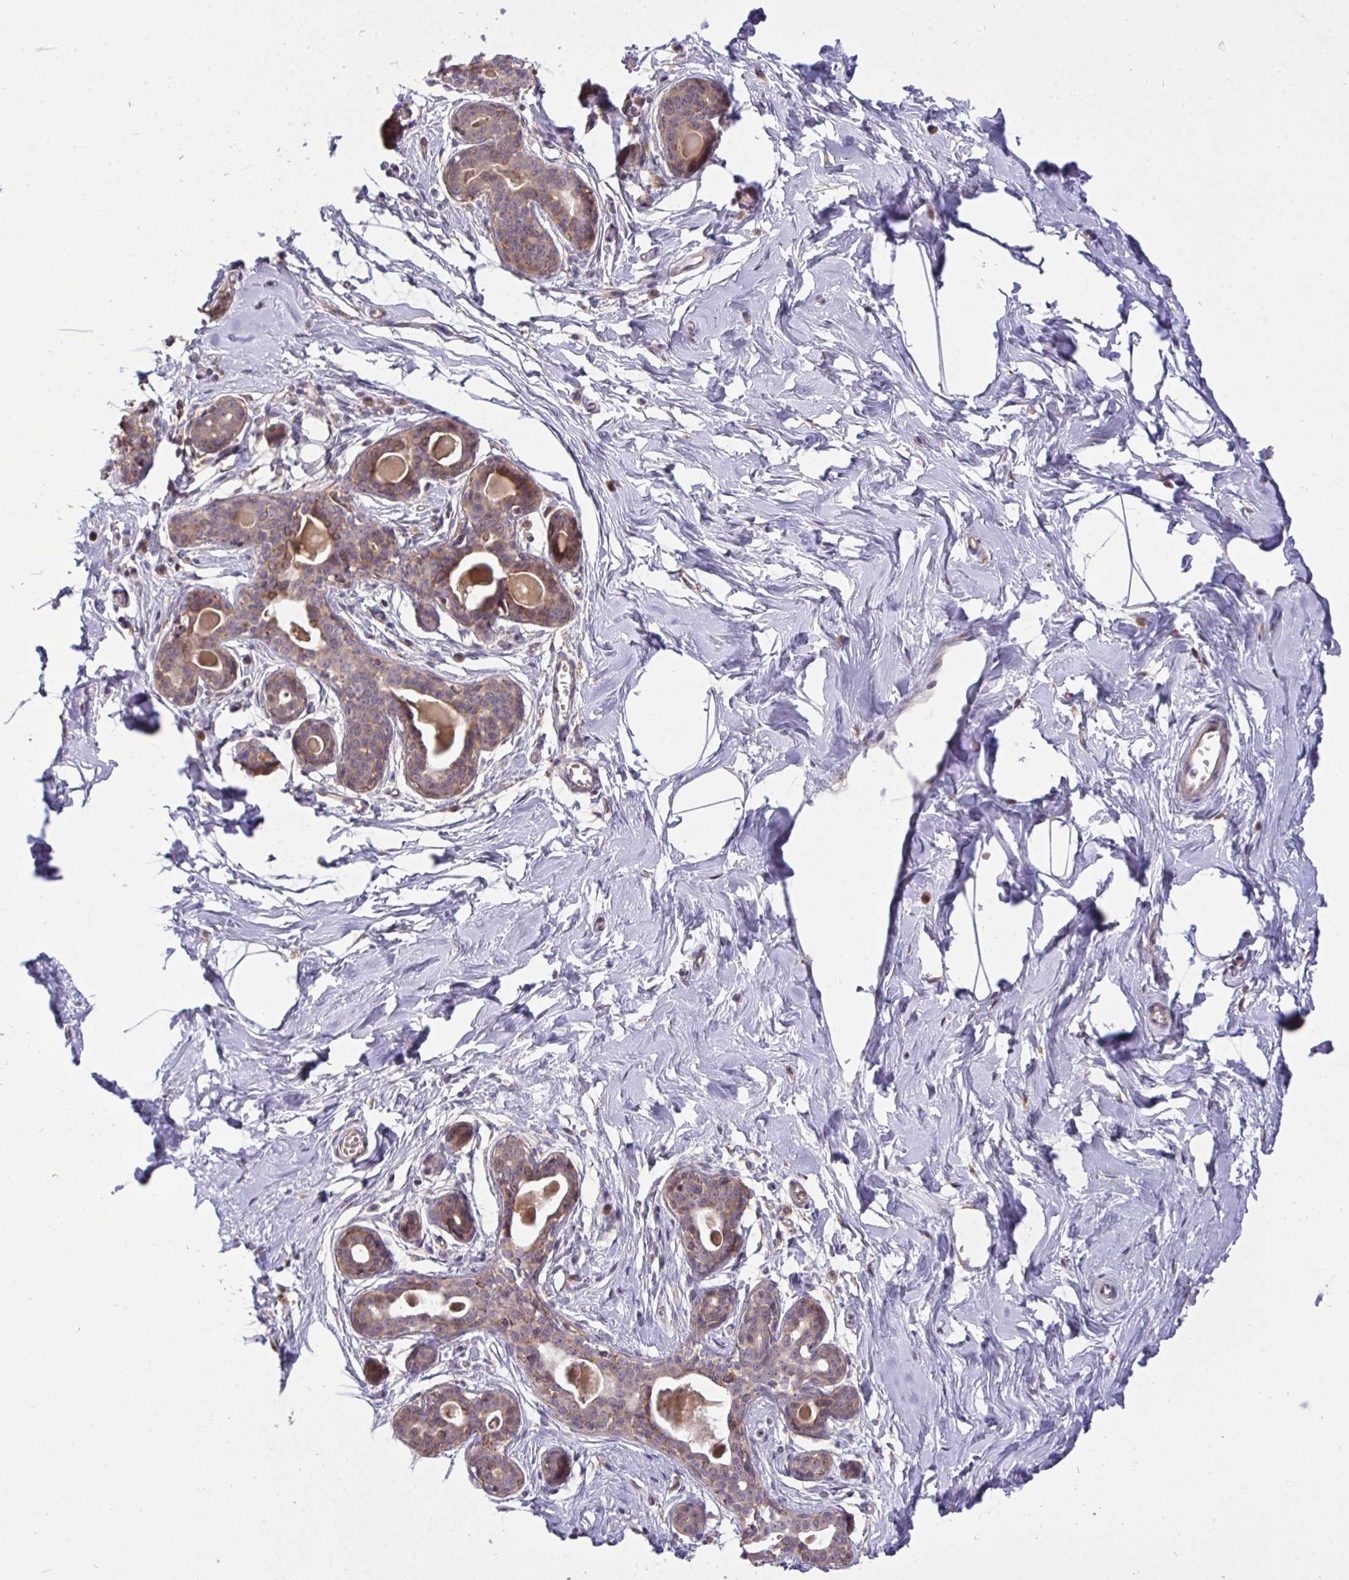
{"staining": {"intensity": "negative", "quantity": "none", "location": "none"}, "tissue": "breast", "cell_type": "Adipocytes", "image_type": "normal", "snomed": [{"axis": "morphology", "description": "Normal tissue, NOS"}, {"axis": "topography", "description": "Breast"}], "caption": "Photomicrograph shows no protein positivity in adipocytes of normal breast. (DAB (3,3'-diaminobenzidine) immunohistochemistry with hematoxylin counter stain).", "gene": "SLC9A6", "patient": {"sex": "female", "age": 45}}